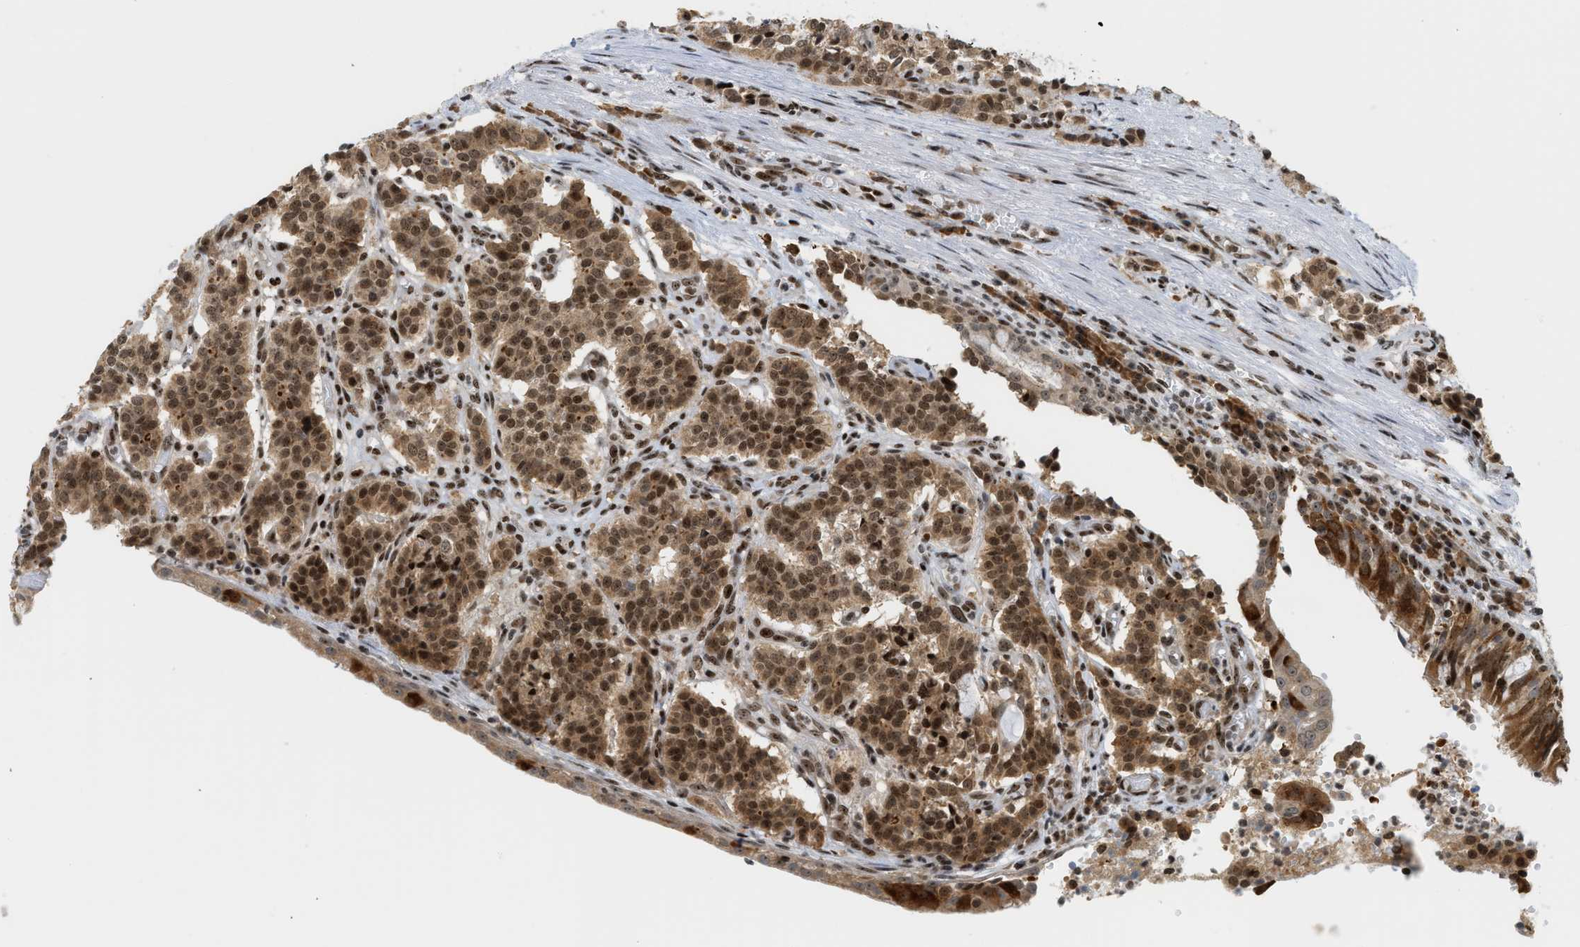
{"staining": {"intensity": "strong", "quantity": ">75%", "location": "cytoplasmic/membranous,nuclear"}, "tissue": "carcinoid", "cell_type": "Tumor cells", "image_type": "cancer", "snomed": [{"axis": "morphology", "description": "Carcinoid, malignant, NOS"}, {"axis": "topography", "description": "Lung"}], "caption": "Immunohistochemical staining of human carcinoid exhibits high levels of strong cytoplasmic/membranous and nuclear protein expression in approximately >75% of tumor cells. The staining was performed using DAB to visualize the protein expression in brown, while the nuclei were stained in blue with hematoxylin (Magnification: 20x).", "gene": "ZNF22", "patient": {"sex": "male", "age": 30}}